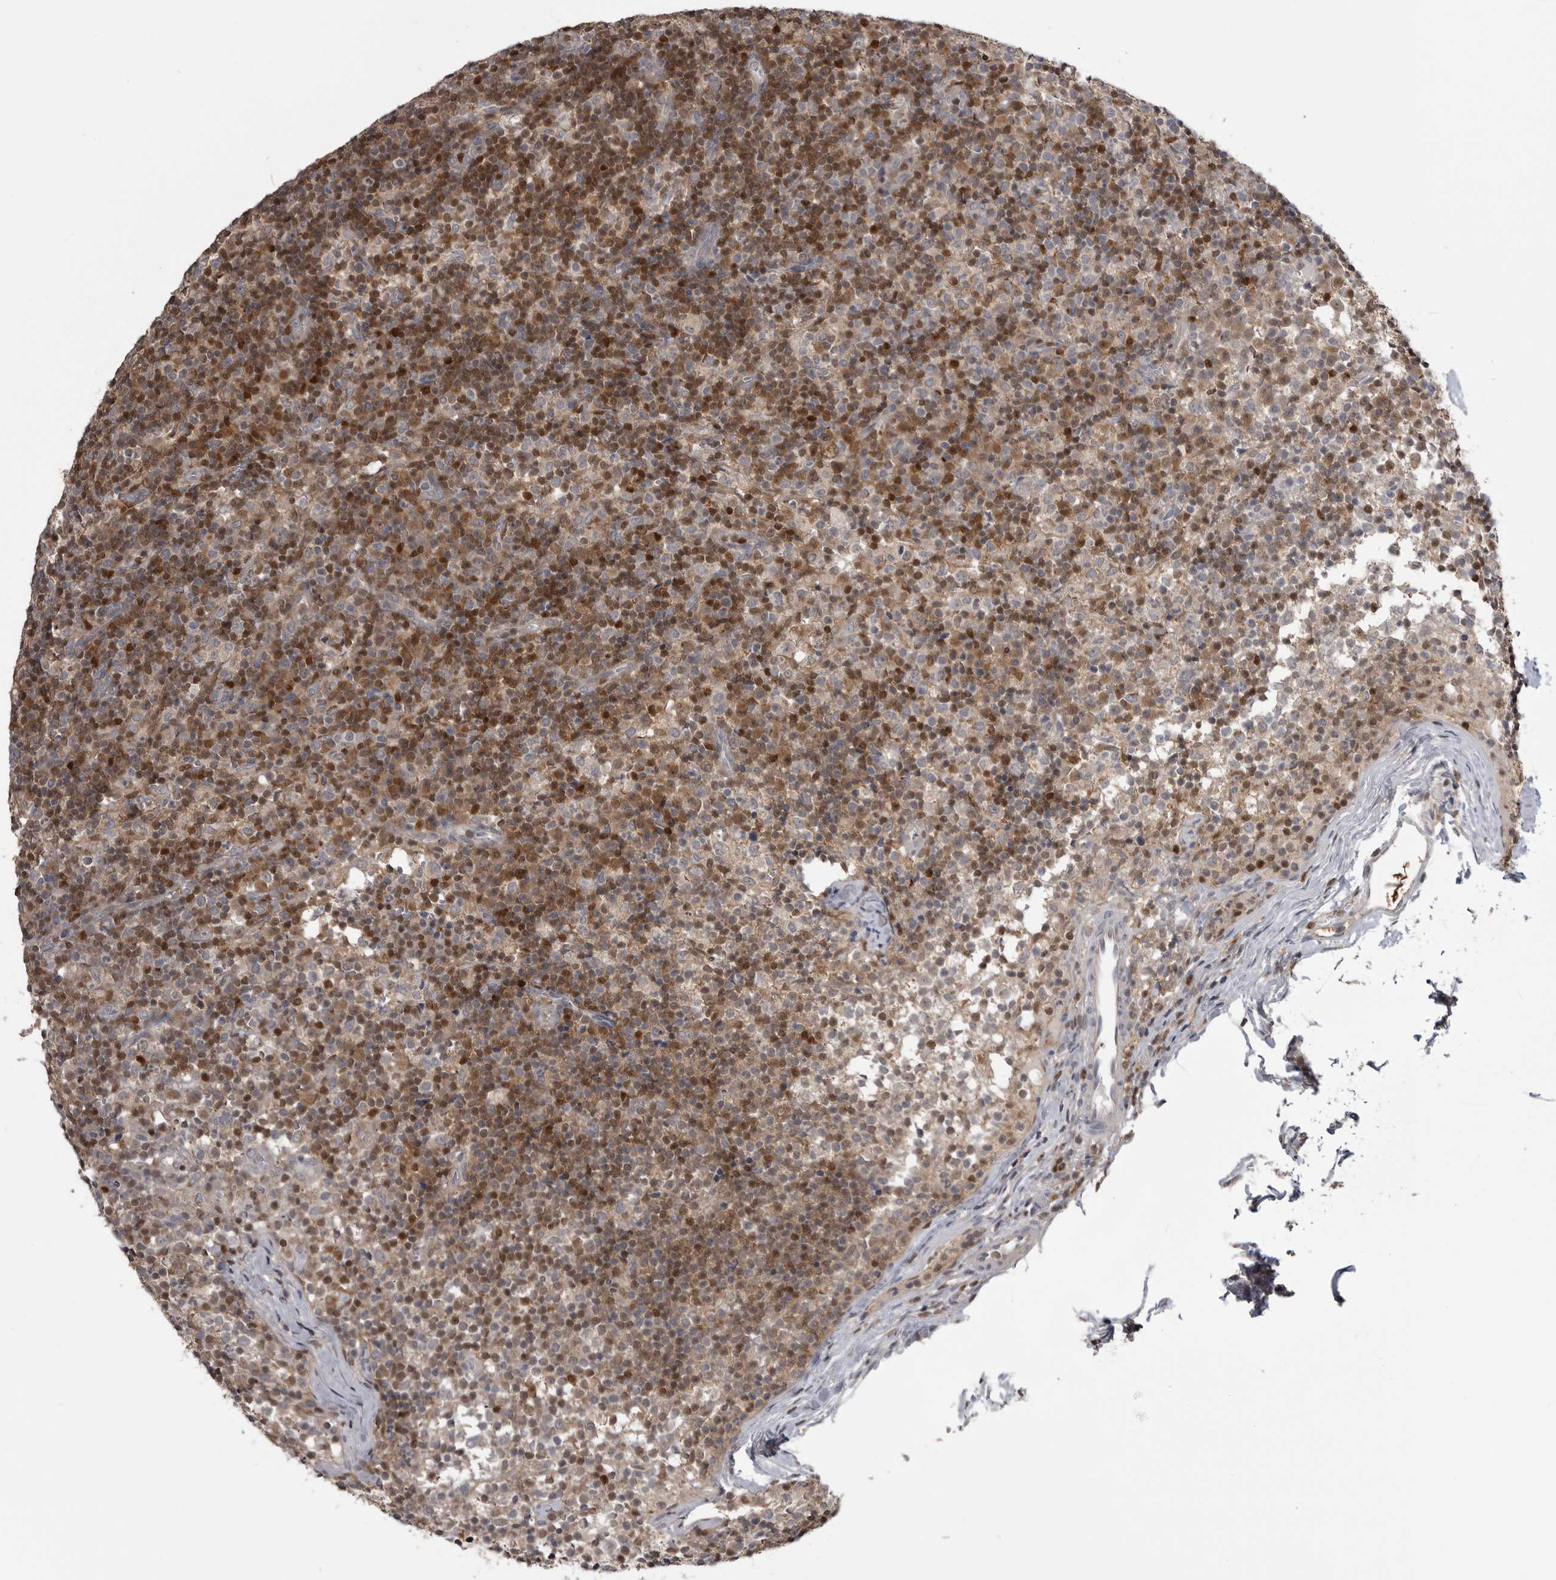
{"staining": {"intensity": "moderate", "quantity": "<25%", "location": "cytoplasmic/membranous,nuclear"}, "tissue": "lymph node", "cell_type": "Germinal center cells", "image_type": "normal", "snomed": [{"axis": "morphology", "description": "Normal tissue, NOS"}, {"axis": "morphology", "description": "Inflammation, NOS"}, {"axis": "topography", "description": "Lymph node"}], "caption": "Immunohistochemistry histopathology image of unremarkable lymph node: lymph node stained using IHC exhibits low levels of moderate protein expression localized specifically in the cytoplasmic/membranous,nuclear of germinal center cells, appearing as a cytoplasmic/membranous,nuclear brown color.", "gene": "MAPK13", "patient": {"sex": "male", "age": 55}}